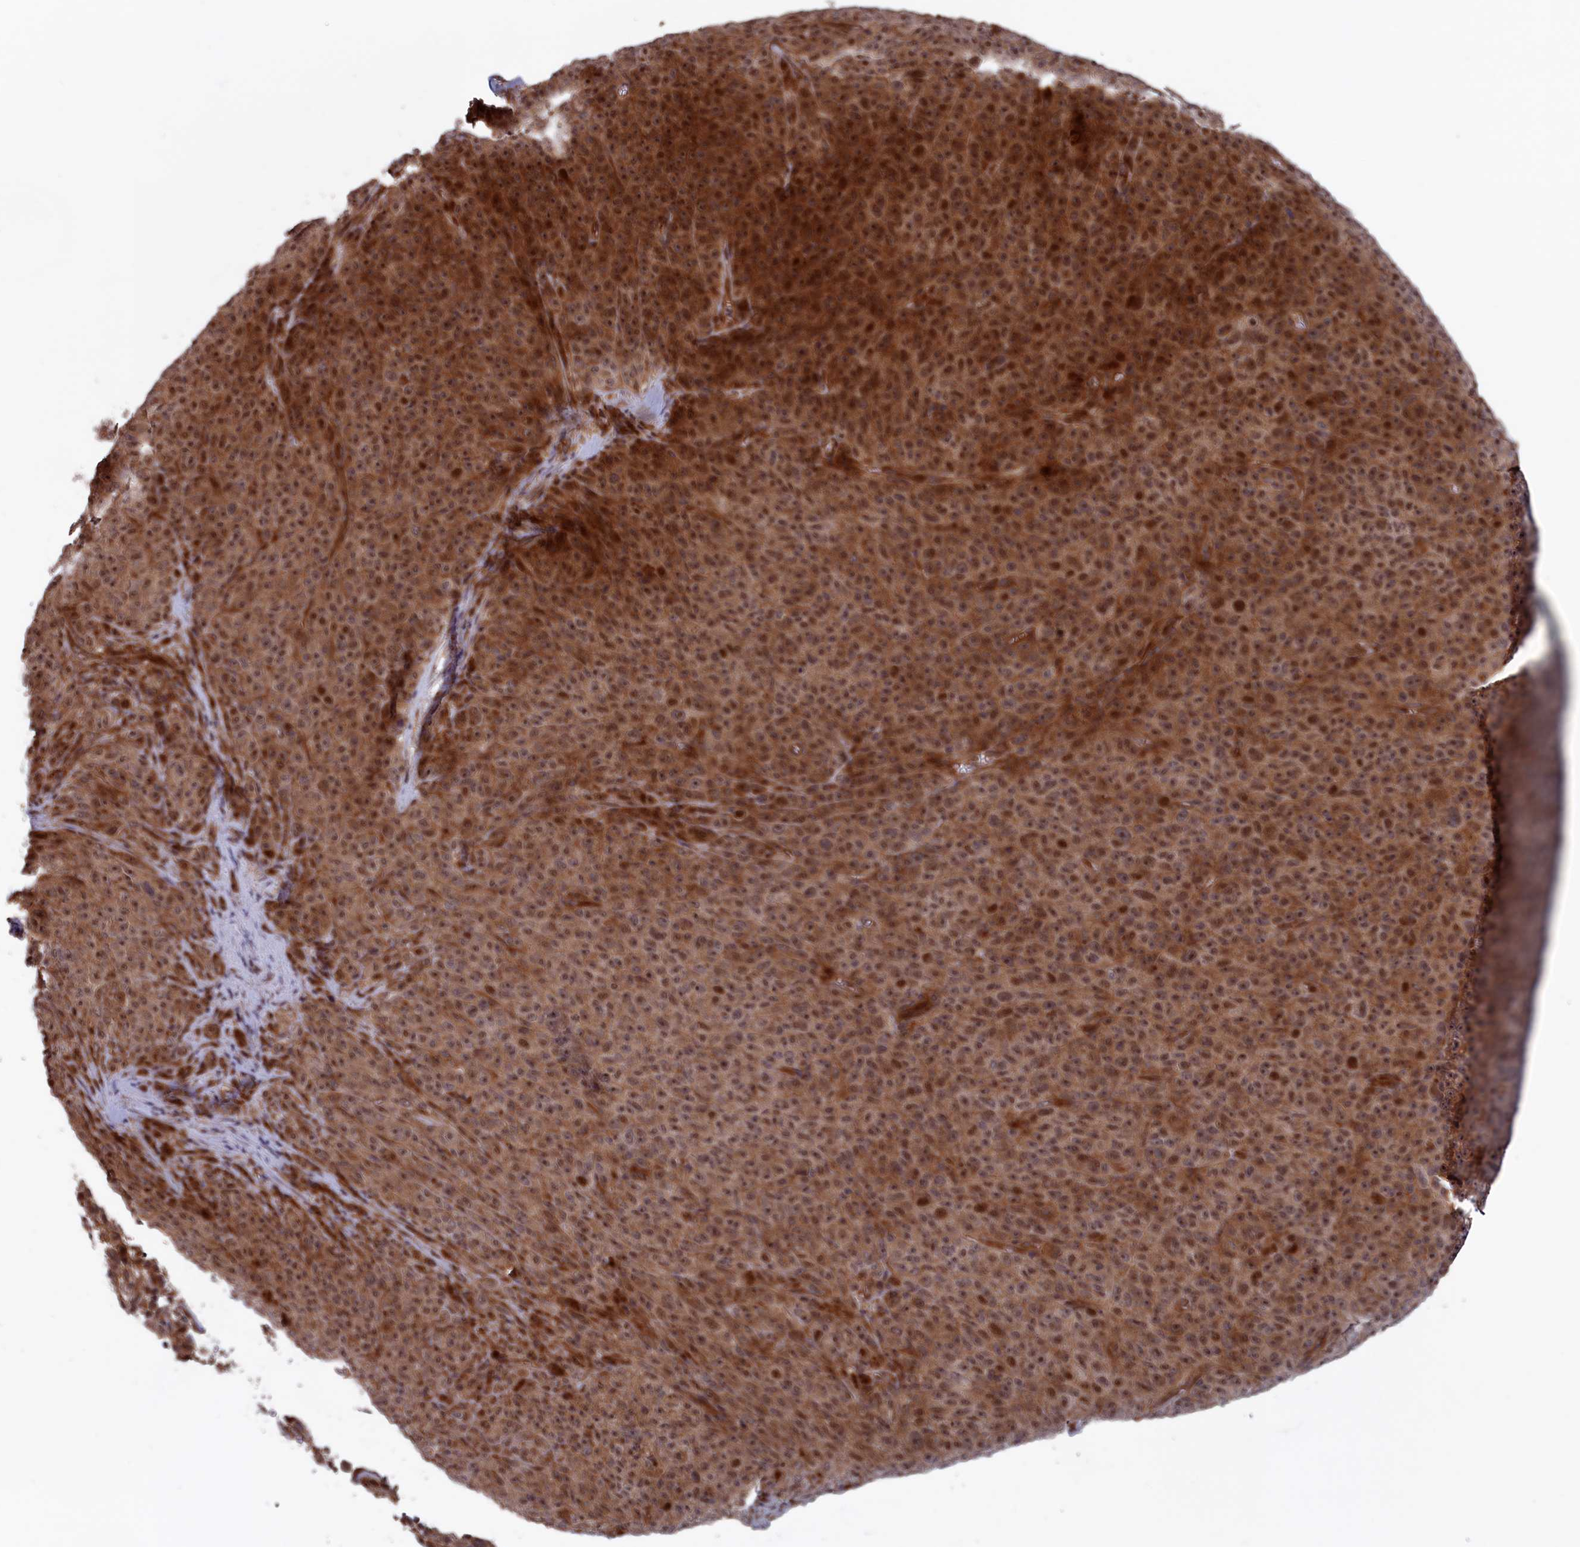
{"staining": {"intensity": "moderate", "quantity": ">75%", "location": "cytoplasmic/membranous,nuclear"}, "tissue": "melanoma", "cell_type": "Tumor cells", "image_type": "cancer", "snomed": [{"axis": "morphology", "description": "Malignant melanoma, NOS"}, {"axis": "topography", "description": "Skin"}], "caption": "Immunohistochemical staining of human melanoma reveals medium levels of moderate cytoplasmic/membranous and nuclear protein staining in approximately >75% of tumor cells. Using DAB (3,3'-diaminobenzidine) (brown) and hematoxylin (blue) stains, captured at high magnification using brightfield microscopy.", "gene": "LSG1", "patient": {"sex": "female", "age": 82}}